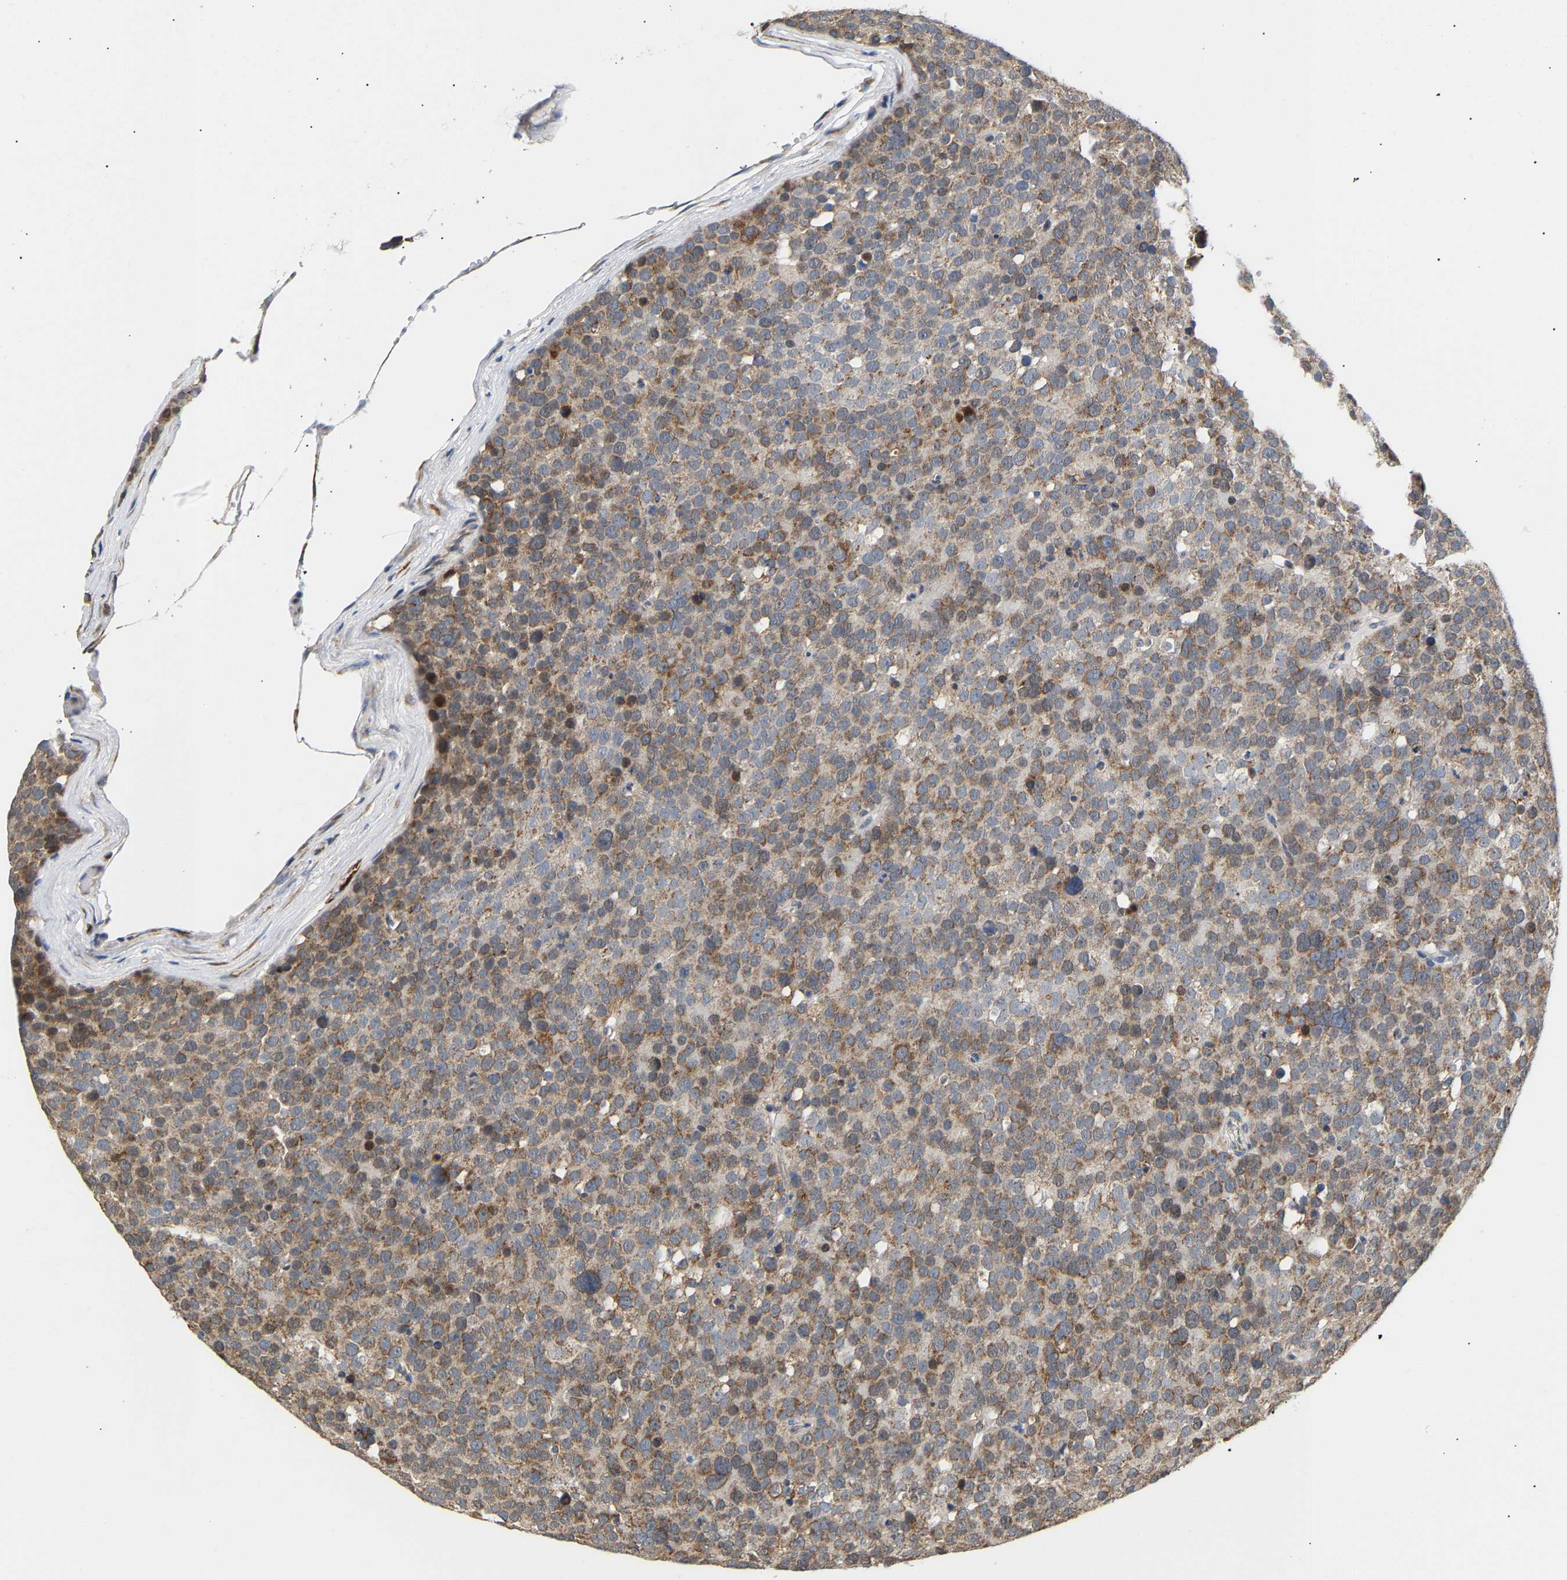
{"staining": {"intensity": "moderate", "quantity": "25%-75%", "location": "cytoplasmic/membranous"}, "tissue": "testis cancer", "cell_type": "Tumor cells", "image_type": "cancer", "snomed": [{"axis": "morphology", "description": "Seminoma, NOS"}, {"axis": "topography", "description": "Testis"}], "caption": "Seminoma (testis) stained with IHC demonstrates moderate cytoplasmic/membranous positivity in approximately 25%-75% of tumor cells. (Stains: DAB in brown, nuclei in blue, Microscopy: brightfield microscopy at high magnification).", "gene": "TMEM168", "patient": {"sex": "male", "age": 71}}